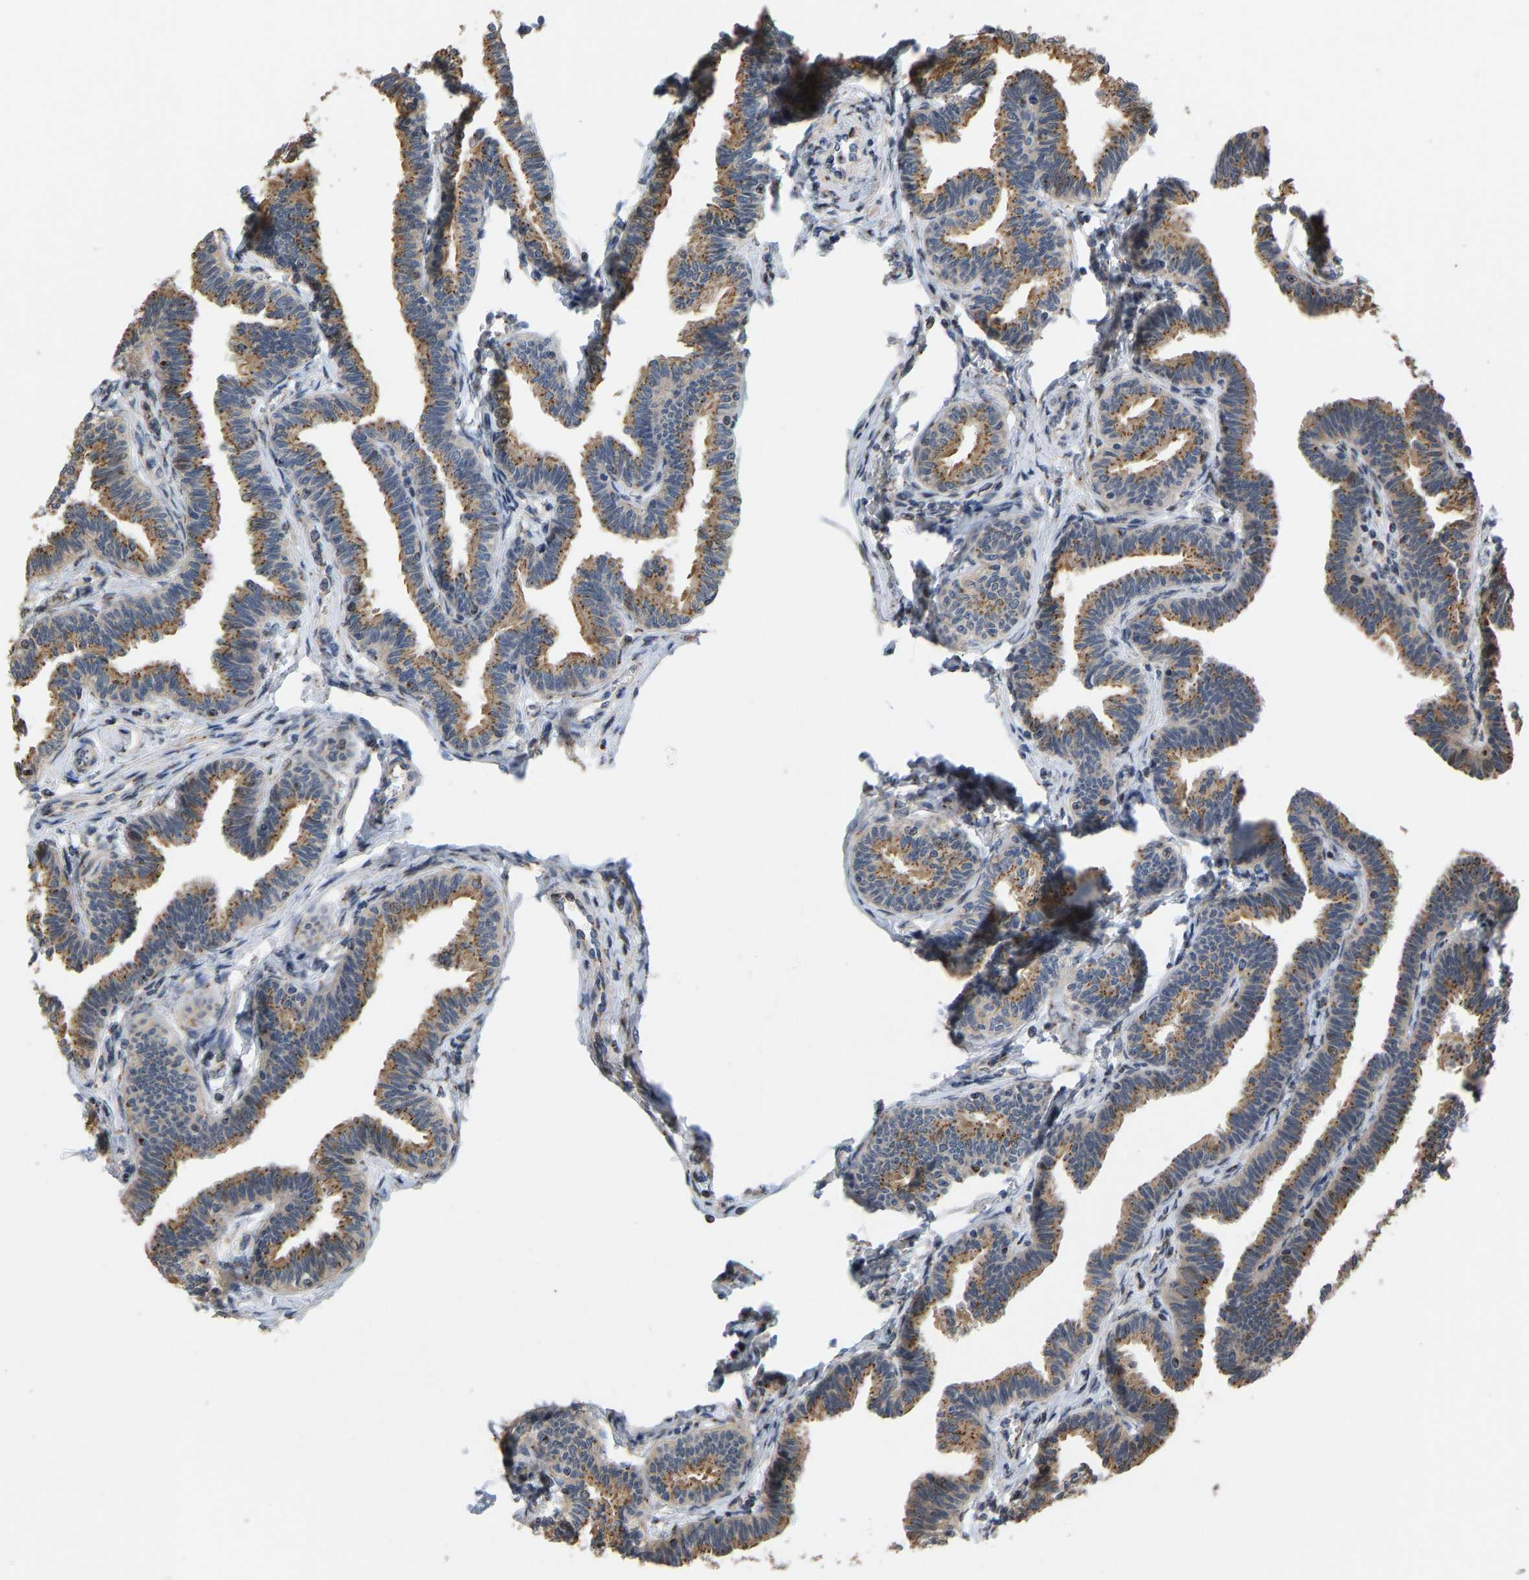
{"staining": {"intensity": "moderate", "quantity": ">75%", "location": "cytoplasmic/membranous"}, "tissue": "fallopian tube", "cell_type": "Glandular cells", "image_type": "normal", "snomed": [{"axis": "morphology", "description": "Normal tissue, NOS"}, {"axis": "topography", "description": "Fallopian tube"}, {"axis": "topography", "description": "Ovary"}], "caption": "Approximately >75% of glandular cells in unremarkable fallopian tube show moderate cytoplasmic/membranous protein staining as visualized by brown immunohistochemical staining.", "gene": "YIPF4", "patient": {"sex": "female", "age": 23}}